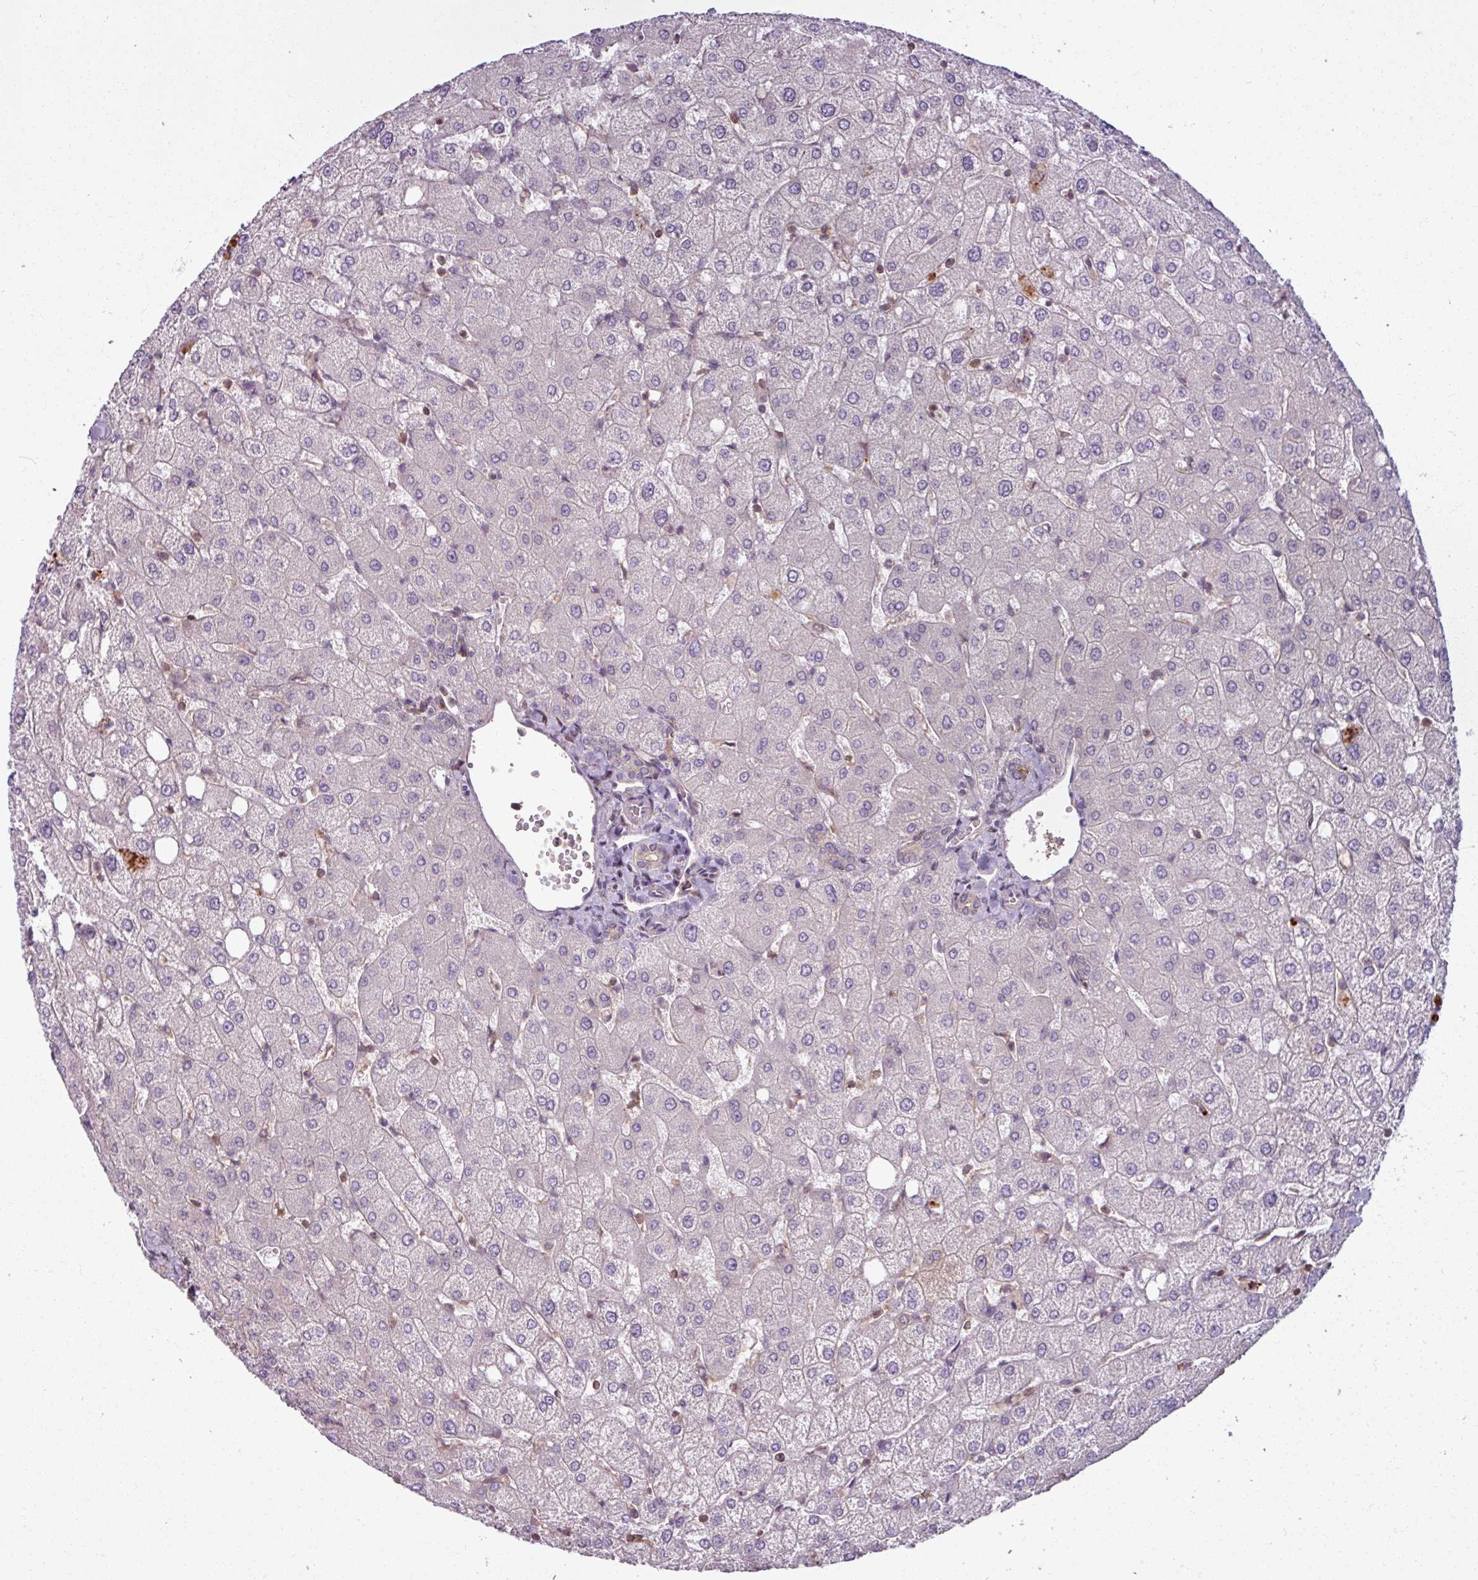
{"staining": {"intensity": "negative", "quantity": "none", "location": "none"}, "tissue": "liver", "cell_type": "Cholangiocytes", "image_type": "normal", "snomed": [{"axis": "morphology", "description": "Normal tissue, NOS"}, {"axis": "topography", "description": "Liver"}], "caption": "Cholangiocytes are negative for brown protein staining in benign liver. The staining was performed using DAB to visualize the protein expression in brown, while the nuclei were stained in blue with hematoxylin (Magnification: 20x).", "gene": "TUSC3", "patient": {"sex": "female", "age": 54}}